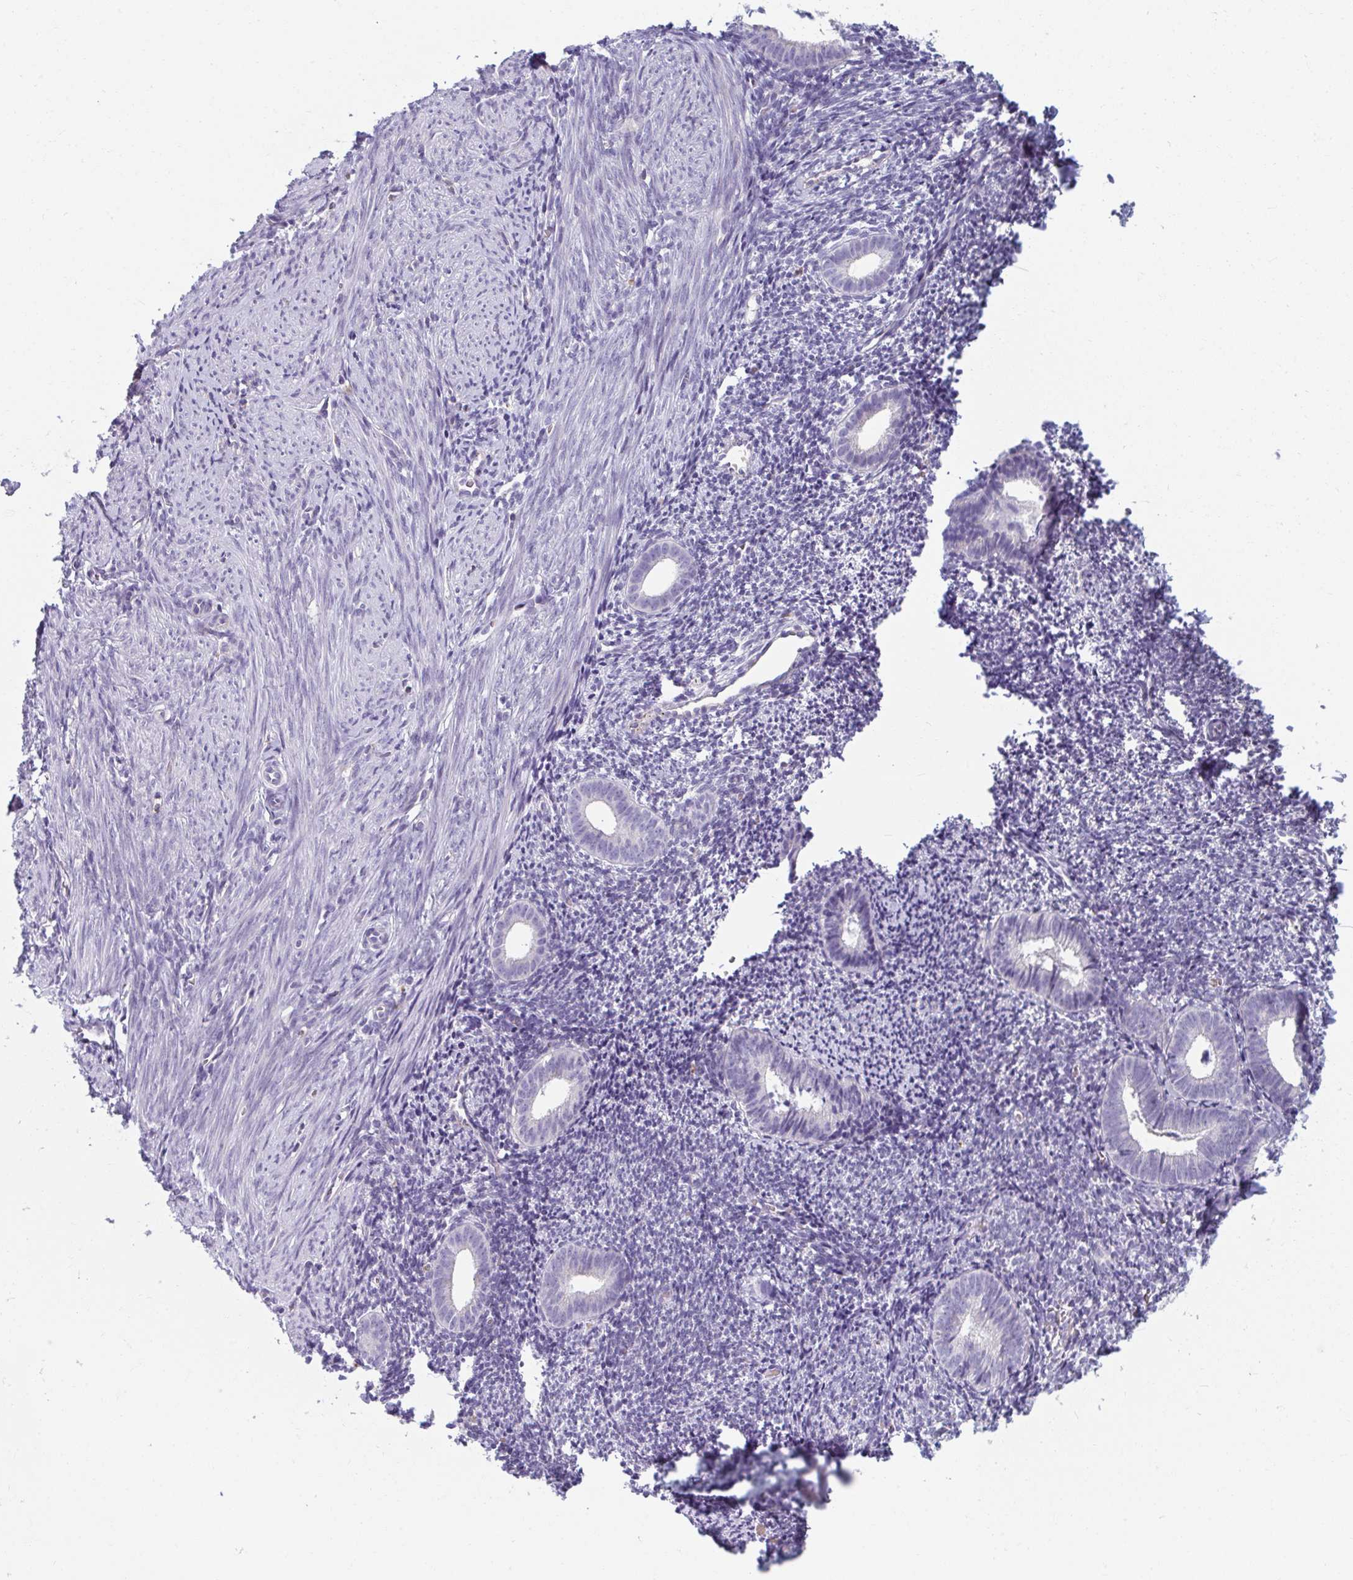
{"staining": {"intensity": "negative", "quantity": "none", "location": "none"}, "tissue": "endometrium", "cell_type": "Cells in endometrial stroma", "image_type": "normal", "snomed": [{"axis": "morphology", "description": "Normal tissue, NOS"}, {"axis": "topography", "description": "Endometrium"}], "caption": "High magnification brightfield microscopy of benign endometrium stained with DAB (3,3'-diaminobenzidine) (brown) and counterstained with hematoxylin (blue): cells in endometrial stroma show no significant staining.", "gene": "EIF1AD", "patient": {"sex": "female", "age": 39}}